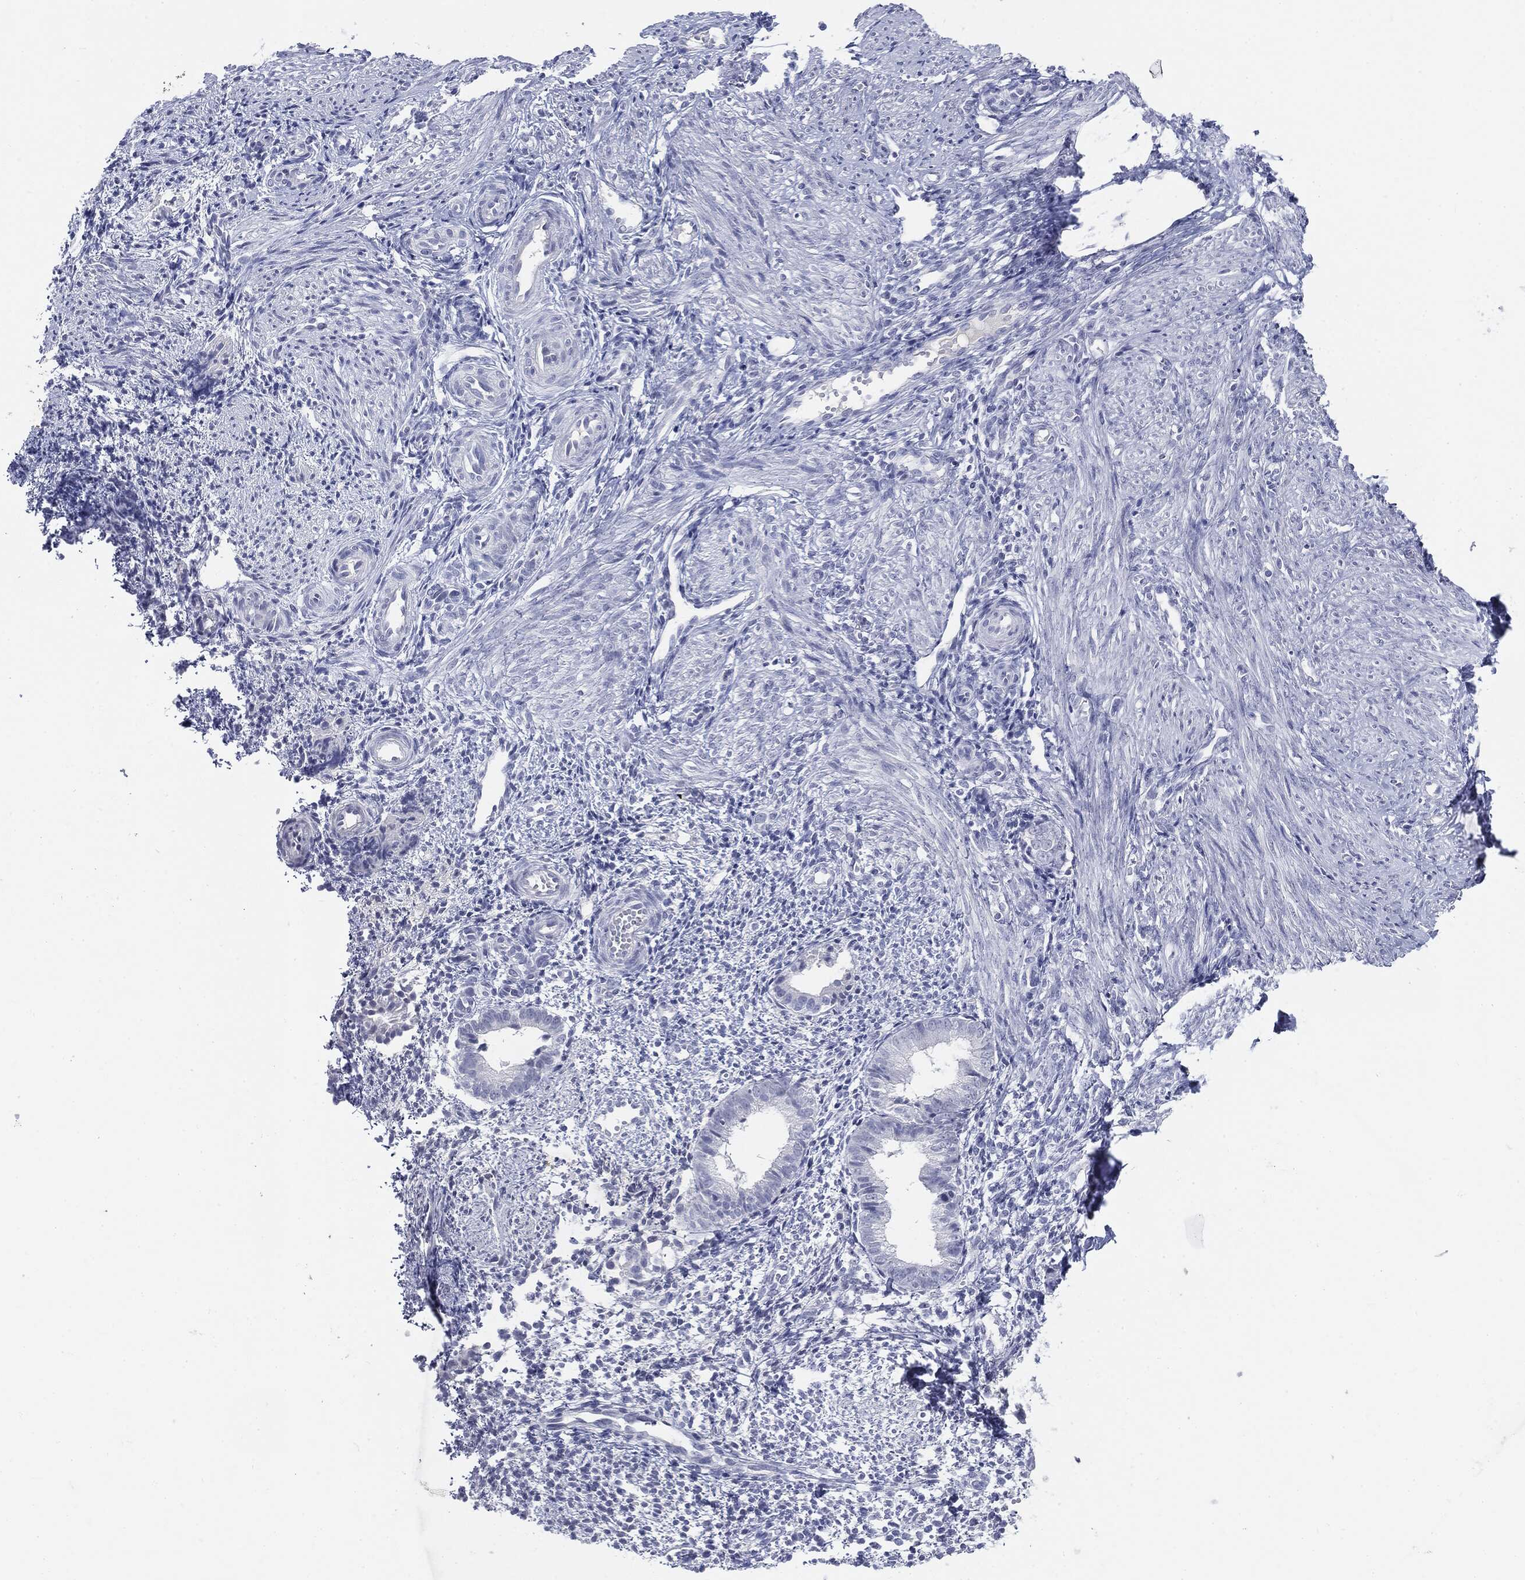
{"staining": {"intensity": "negative", "quantity": "none", "location": "none"}, "tissue": "endometrium", "cell_type": "Cells in endometrial stroma", "image_type": "normal", "snomed": [{"axis": "morphology", "description": "Normal tissue, NOS"}, {"axis": "topography", "description": "Endometrium"}], "caption": "DAB (3,3'-diaminobenzidine) immunohistochemical staining of benign human endometrium demonstrates no significant positivity in cells in endometrial stroma.", "gene": "CGB1", "patient": {"sex": "female", "age": 47}}